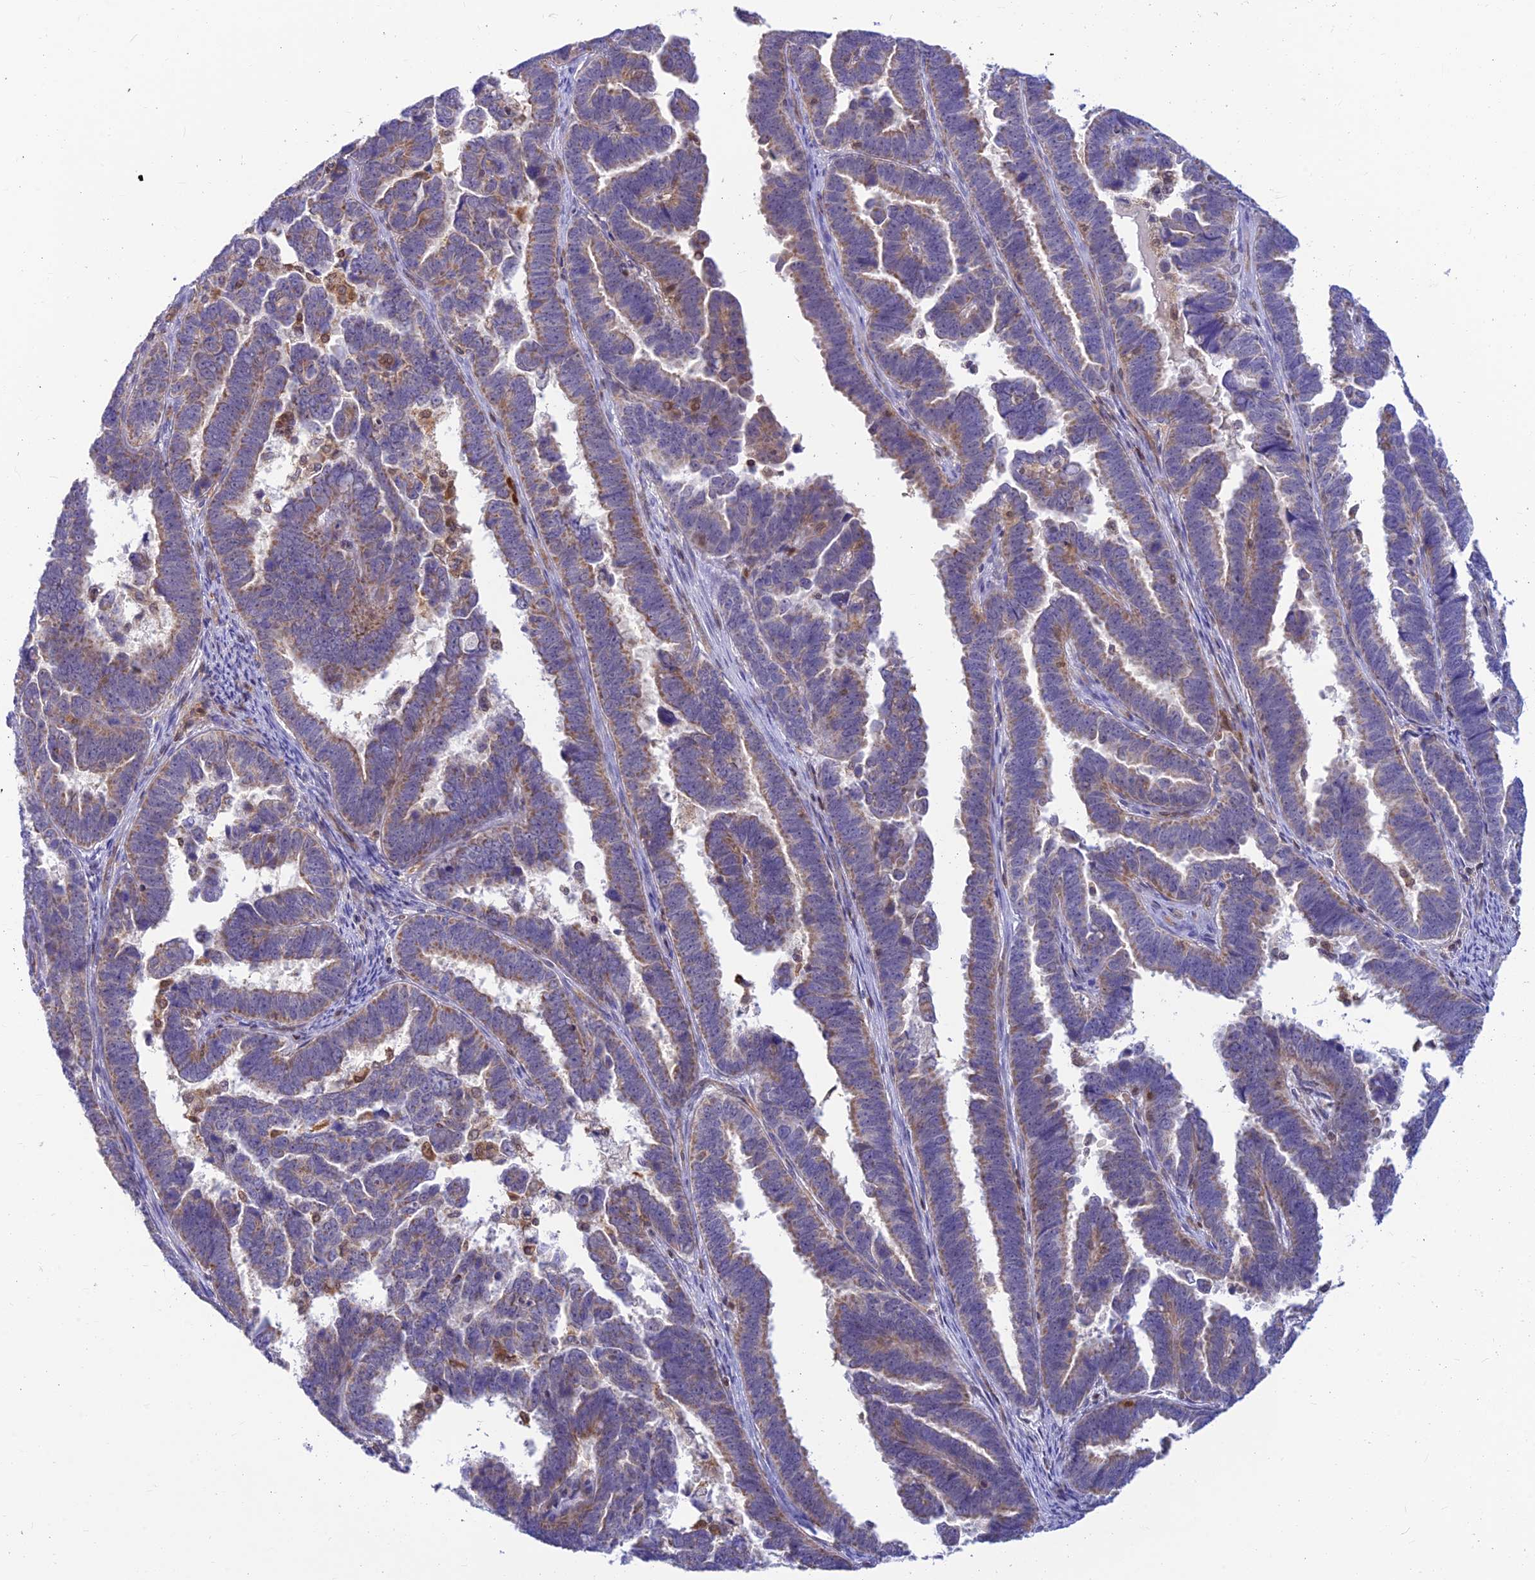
{"staining": {"intensity": "weak", "quantity": "25%-75%", "location": "cytoplasmic/membranous"}, "tissue": "endometrial cancer", "cell_type": "Tumor cells", "image_type": "cancer", "snomed": [{"axis": "morphology", "description": "Adenocarcinoma, NOS"}, {"axis": "topography", "description": "Endometrium"}], "caption": "Immunohistochemical staining of human endometrial adenocarcinoma shows low levels of weak cytoplasmic/membranous protein positivity in approximately 25%-75% of tumor cells.", "gene": "LYSMD2", "patient": {"sex": "female", "age": 75}}